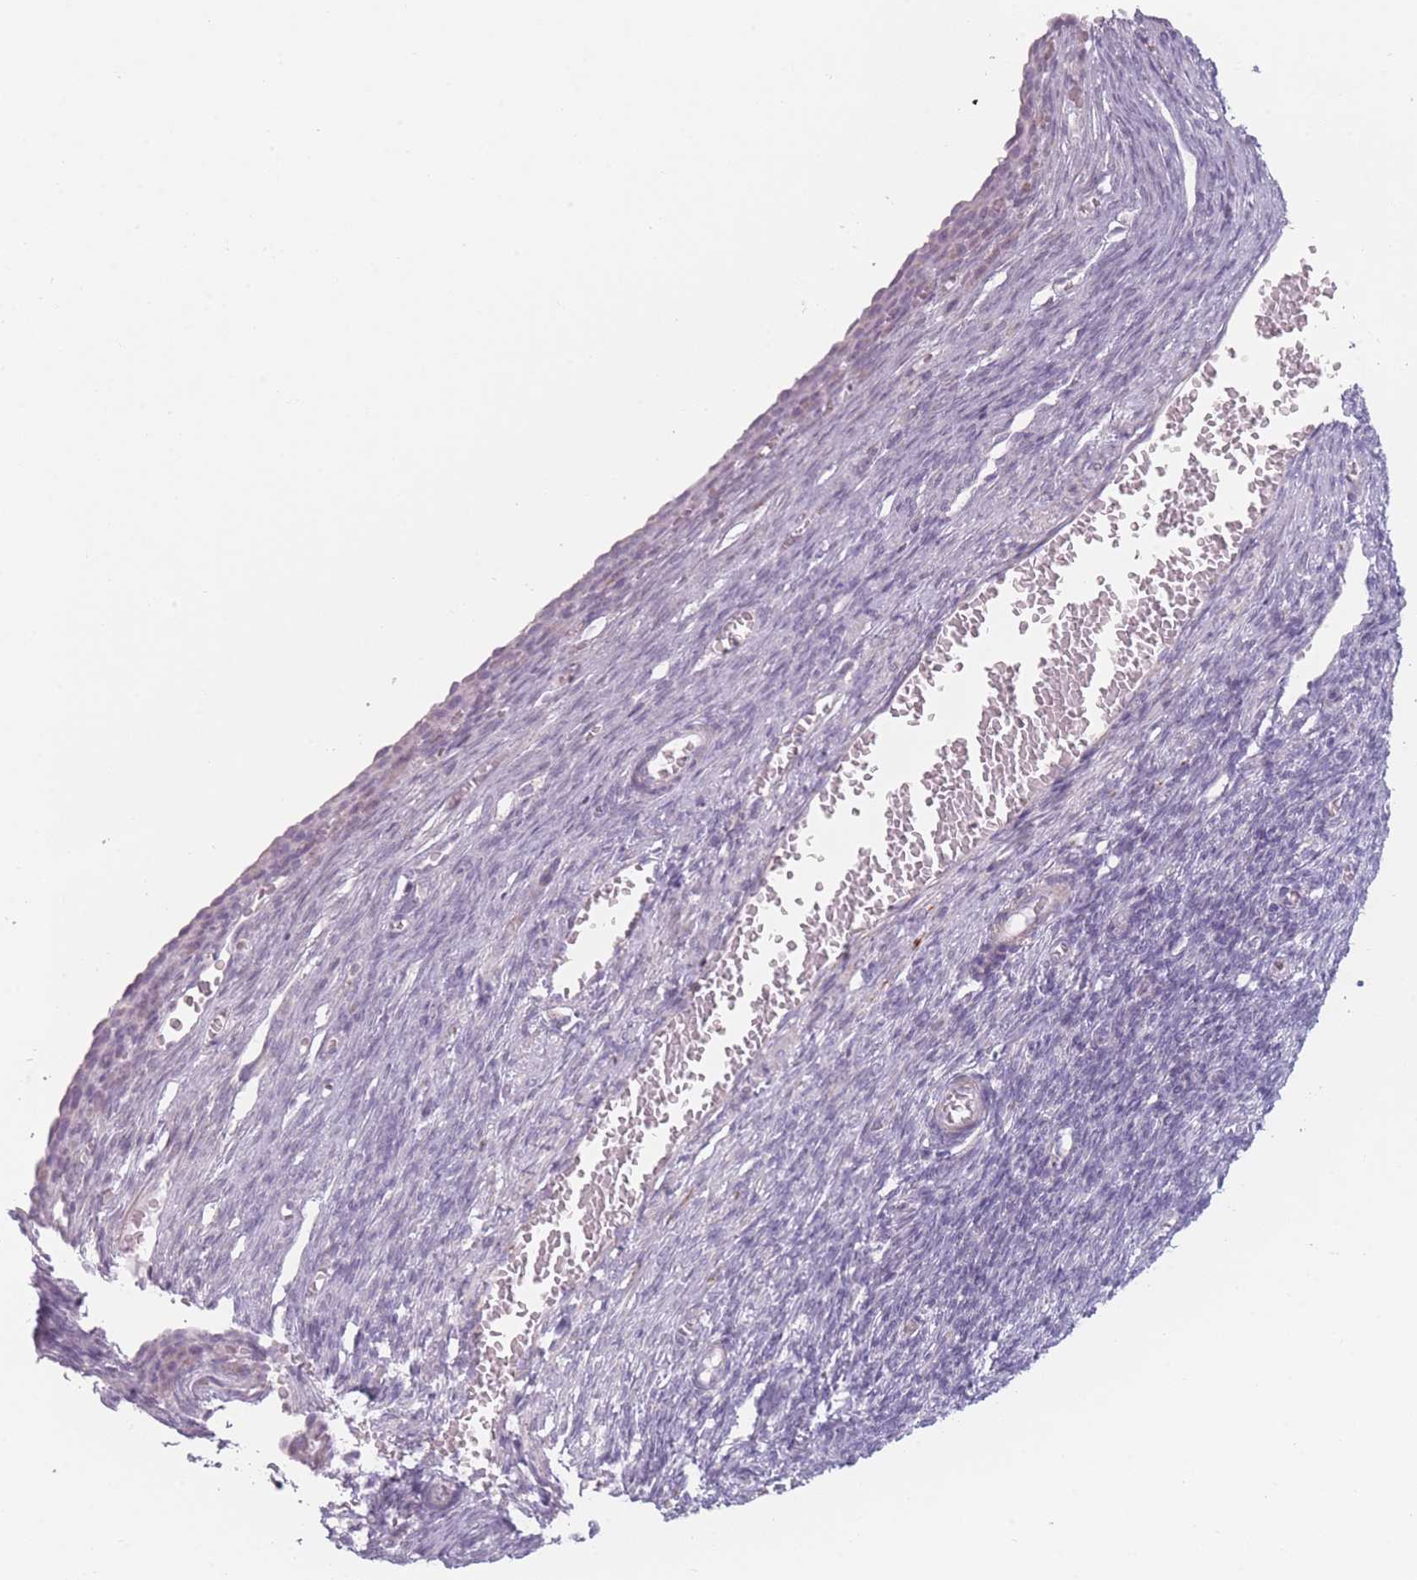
{"staining": {"intensity": "negative", "quantity": "none", "location": "none"}, "tissue": "ovary", "cell_type": "Follicle cells", "image_type": "normal", "snomed": [{"axis": "morphology", "description": "Normal tissue, NOS"}, {"axis": "topography", "description": "Ovary"}], "caption": "Follicle cells show no significant protein positivity in unremarkable ovary. The staining was performed using DAB (3,3'-diaminobenzidine) to visualize the protein expression in brown, while the nuclei were stained in blue with hematoxylin (Magnification: 20x).", "gene": "DCHS1", "patient": {"sex": "female", "age": 27}}